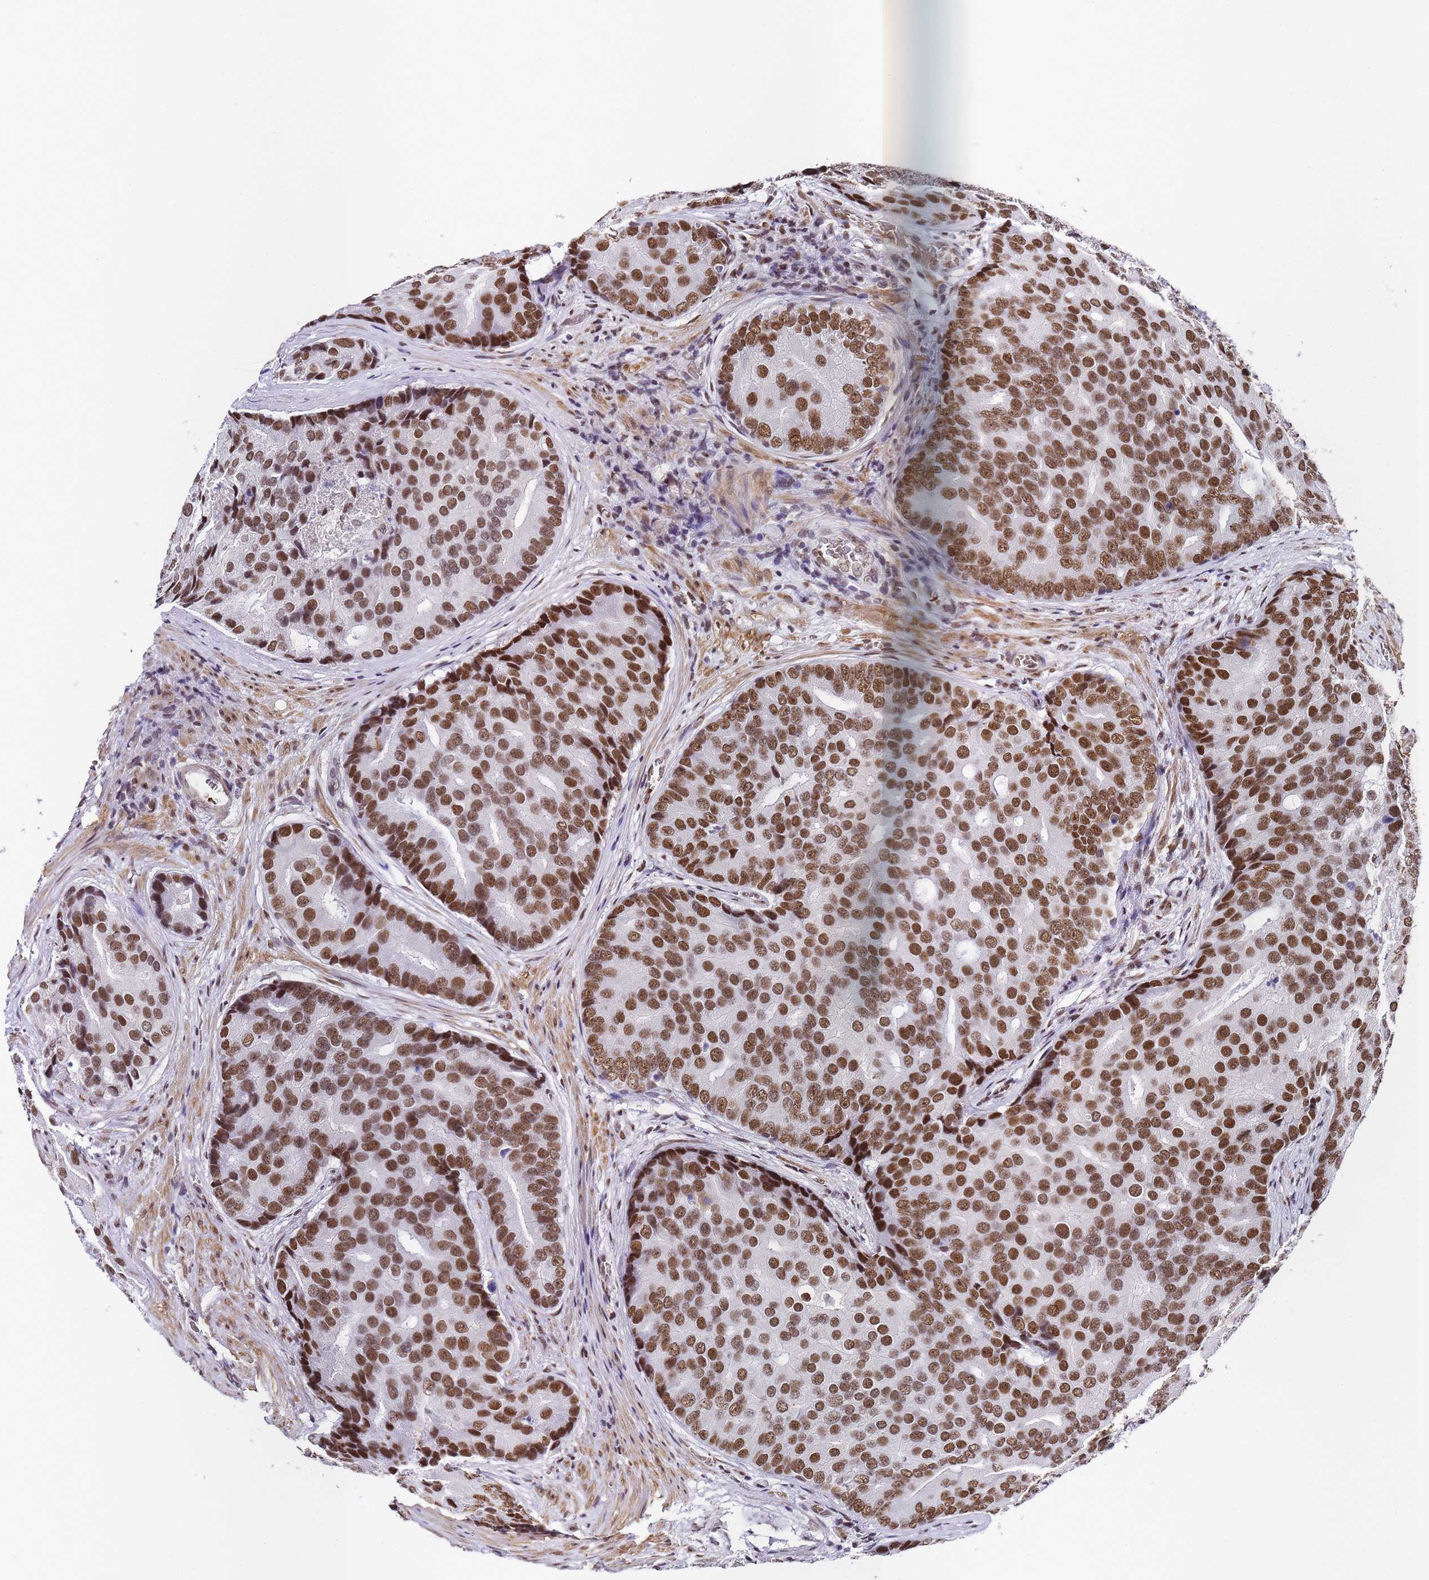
{"staining": {"intensity": "strong", "quantity": ">75%", "location": "nuclear"}, "tissue": "prostate cancer", "cell_type": "Tumor cells", "image_type": "cancer", "snomed": [{"axis": "morphology", "description": "Adenocarcinoma, High grade"}, {"axis": "topography", "description": "Prostate"}], "caption": "Adenocarcinoma (high-grade) (prostate) stained with DAB (3,3'-diaminobenzidine) immunohistochemistry (IHC) exhibits high levels of strong nuclear expression in approximately >75% of tumor cells.", "gene": "POLR1A", "patient": {"sex": "male", "age": 62}}